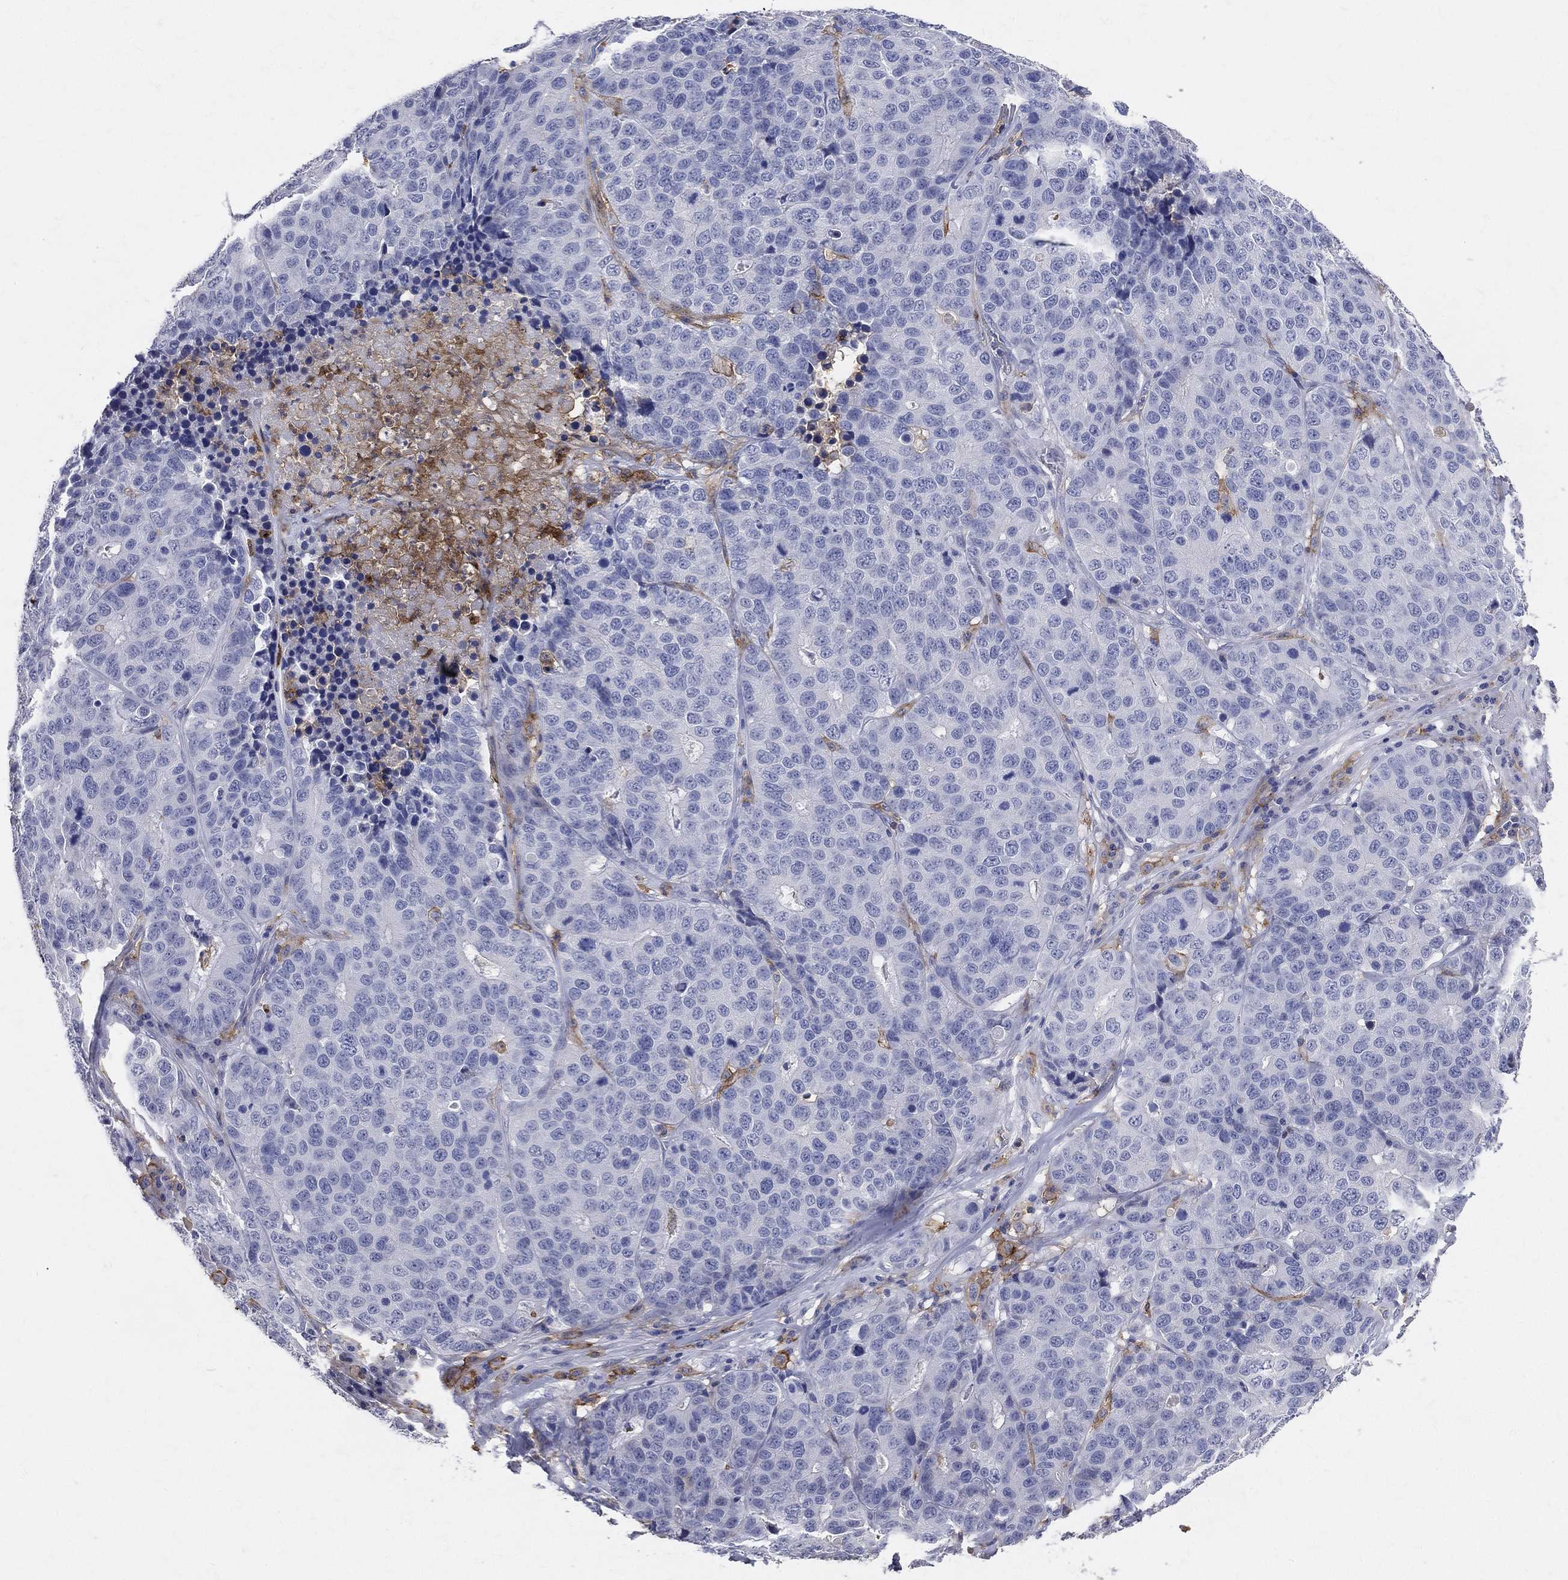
{"staining": {"intensity": "negative", "quantity": "none", "location": "none"}, "tissue": "stomach cancer", "cell_type": "Tumor cells", "image_type": "cancer", "snomed": [{"axis": "morphology", "description": "Adenocarcinoma, NOS"}, {"axis": "topography", "description": "Stomach"}], "caption": "Tumor cells are negative for protein expression in human stomach adenocarcinoma.", "gene": "CD33", "patient": {"sex": "male", "age": 71}}